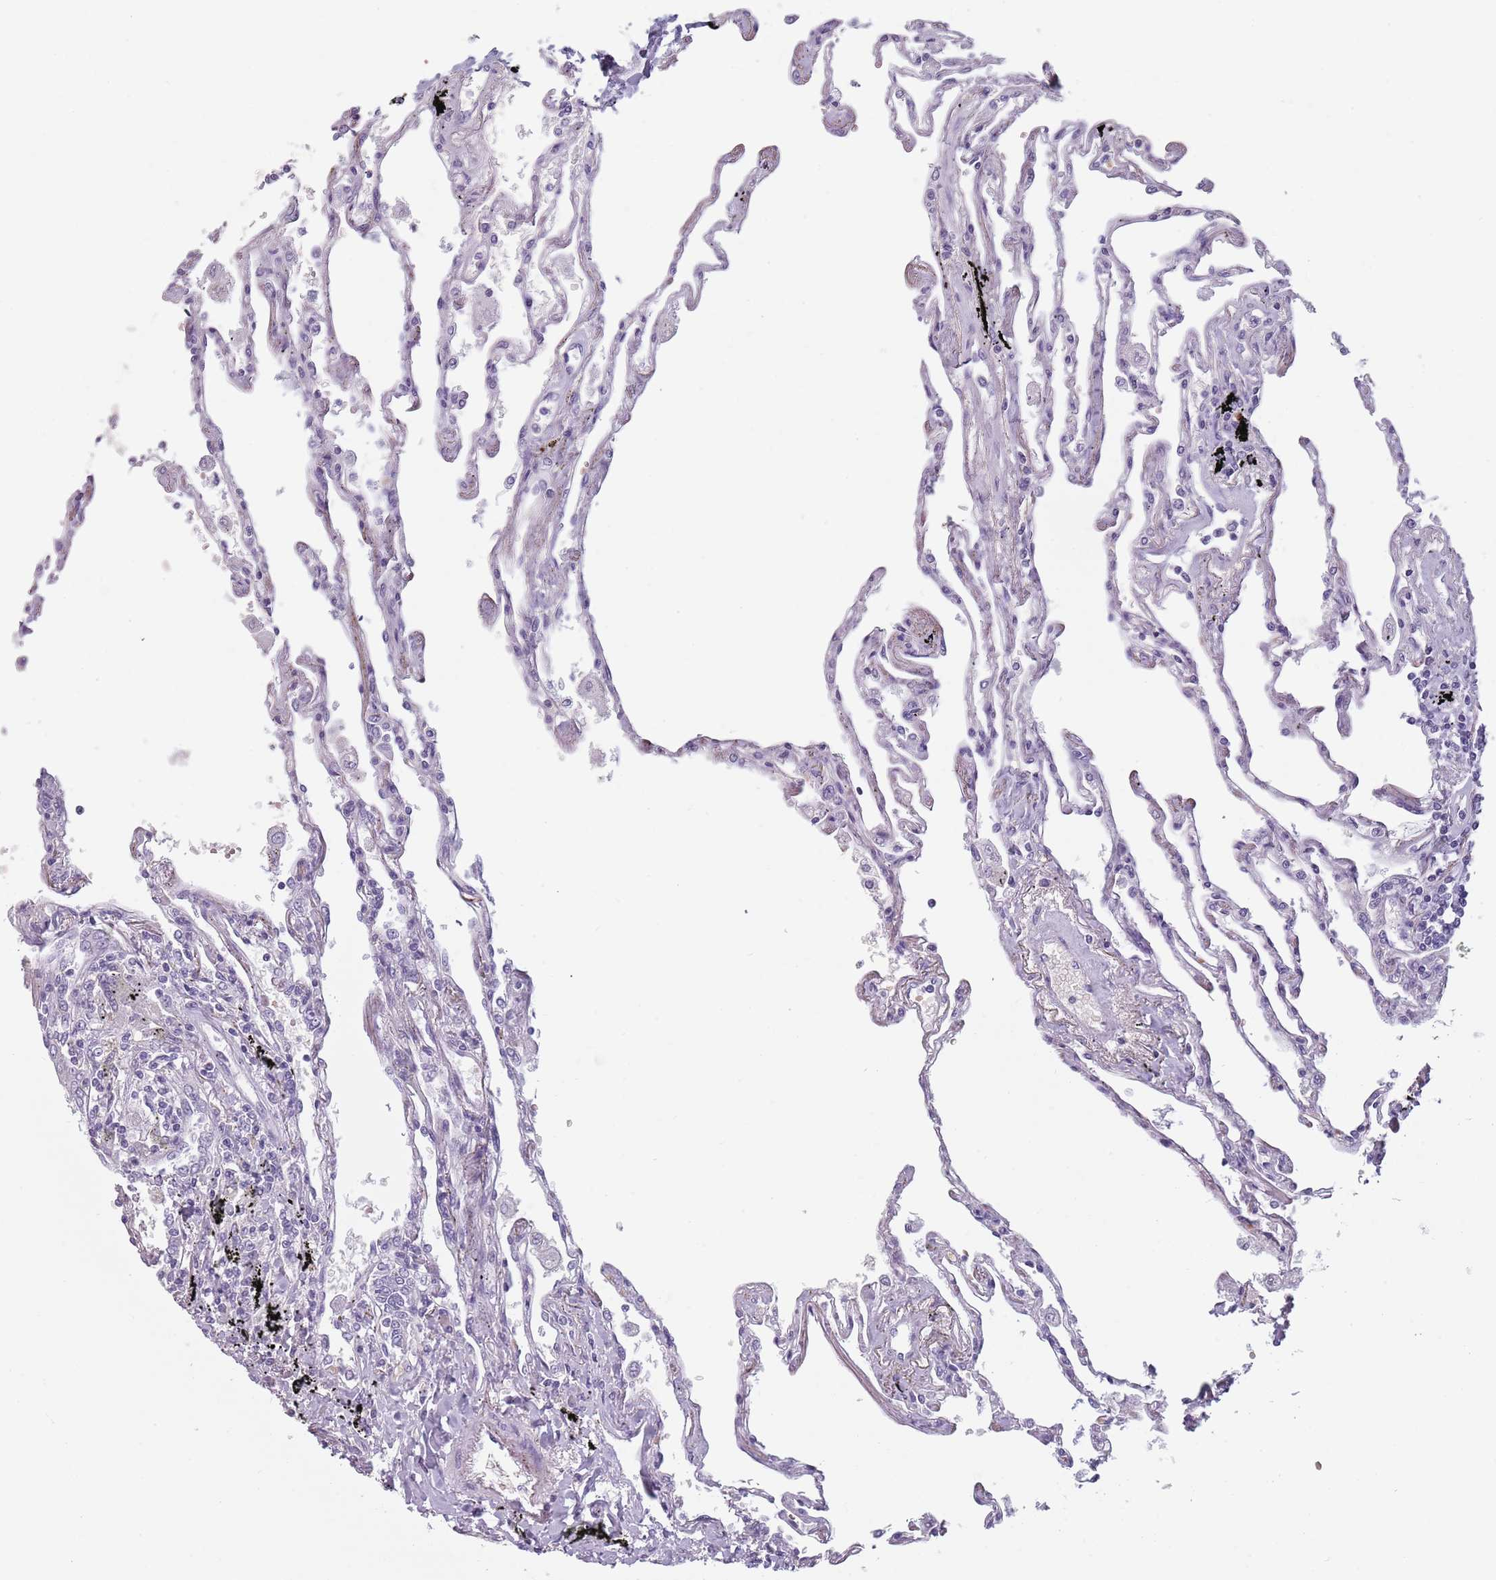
{"staining": {"intensity": "negative", "quantity": "none", "location": "none"}, "tissue": "lung", "cell_type": "Alveolar cells", "image_type": "normal", "snomed": [{"axis": "morphology", "description": "Normal tissue, NOS"}, {"axis": "topography", "description": "Lung"}], "caption": "DAB (3,3'-diaminobenzidine) immunohistochemical staining of unremarkable lung displays no significant staining in alveolar cells. (DAB IHC, high magnification).", "gene": "PIEZO1", "patient": {"sex": "female", "age": 67}}